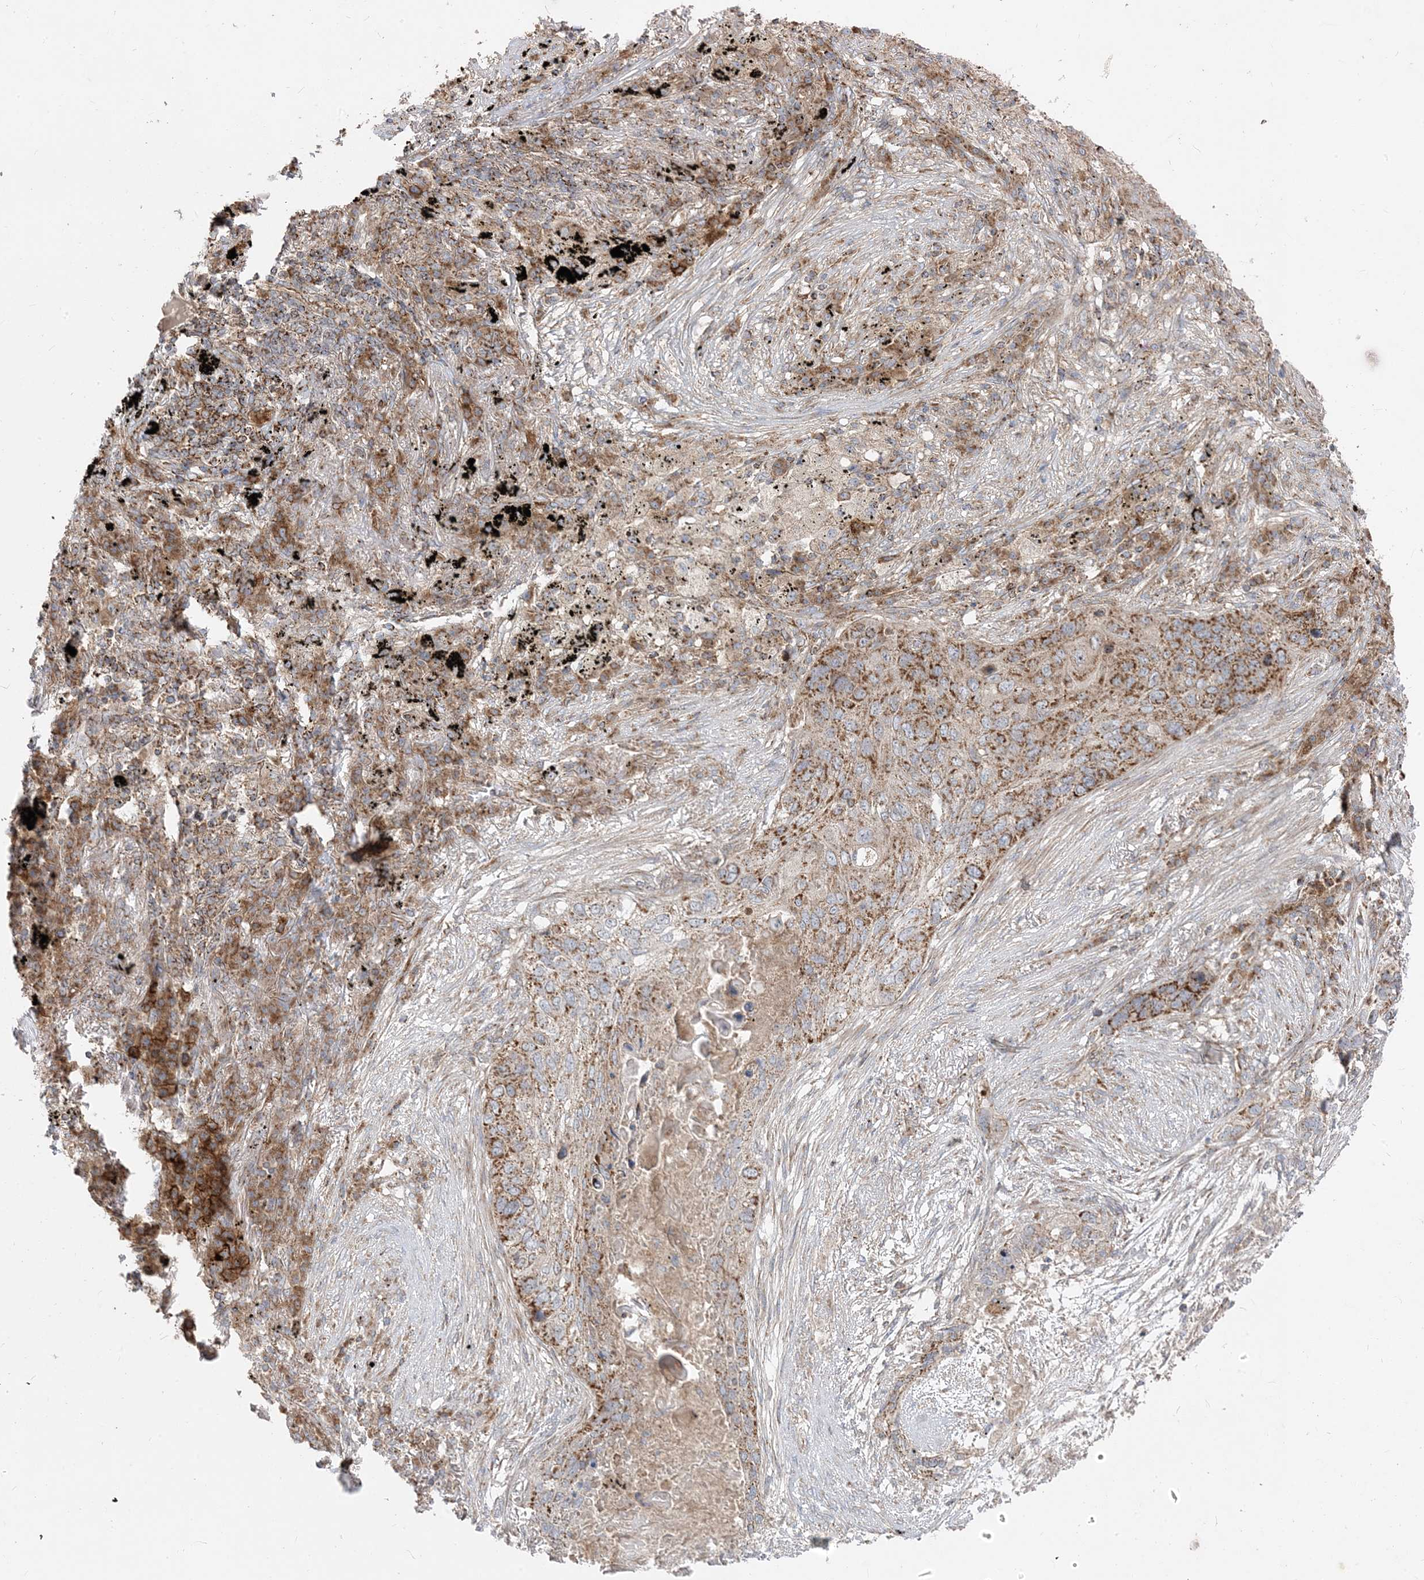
{"staining": {"intensity": "moderate", "quantity": ">75%", "location": "cytoplasmic/membranous"}, "tissue": "lung cancer", "cell_type": "Tumor cells", "image_type": "cancer", "snomed": [{"axis": "morphology", "description": "Squamous cell carcinoma, NOS"}, {"axis": "topography", "description": "Lung"}], "caption": "Human lung cancer (squamous cell carcinoma) stained with a brown dye displays moderate cytoplasmic/membranous positive staining in approximately >75% of tumor cells.", "gene": "AARS2", "patient": {"sex": "female", "age": 63}}